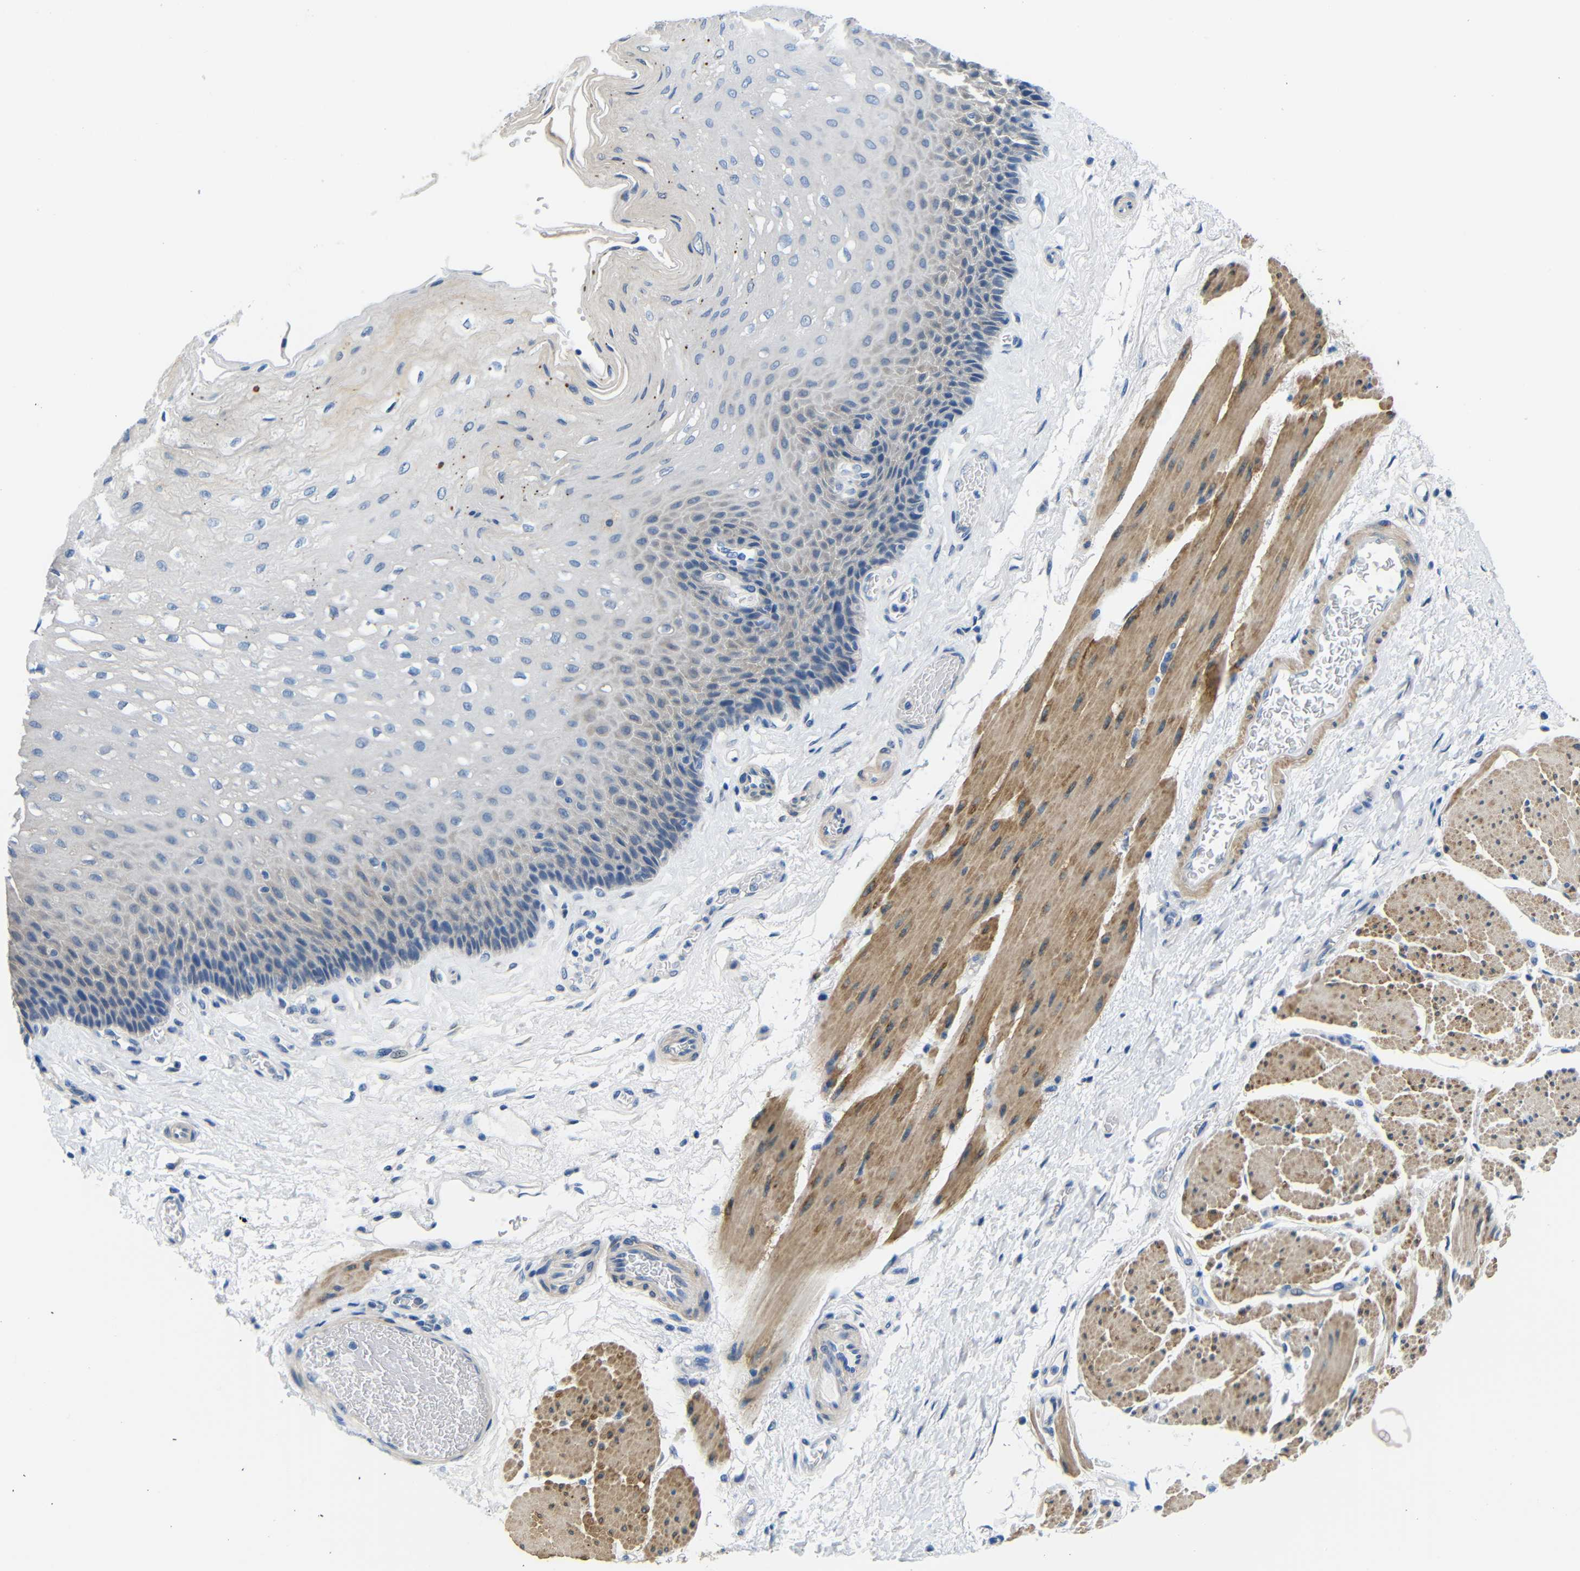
{"staining": {"intensity": "negative", "quantity": "none", "location": "none"}, "tissue": "esophagus", "cell_type": "Squamous epithelial cells", "image_type": "normal", "snomed": [{"axis": "morphology", "description": "Normal tissue, NOS"}, {"axis": "topography", "description": "Esophagus"}], "caption": "Immunohistochemistry photomicrograph of normal esophagus: human esophagus stained with DAB (3,3'-diaminobenzidine) exhibits no significant protein staining in squamous epithelial cells. The staining is performed using DAB brown chromogen with nuclei counter-stained in using hematoxylin.", "gene": "NEGR1", "patient": {"sex": "female", "age": 72}}